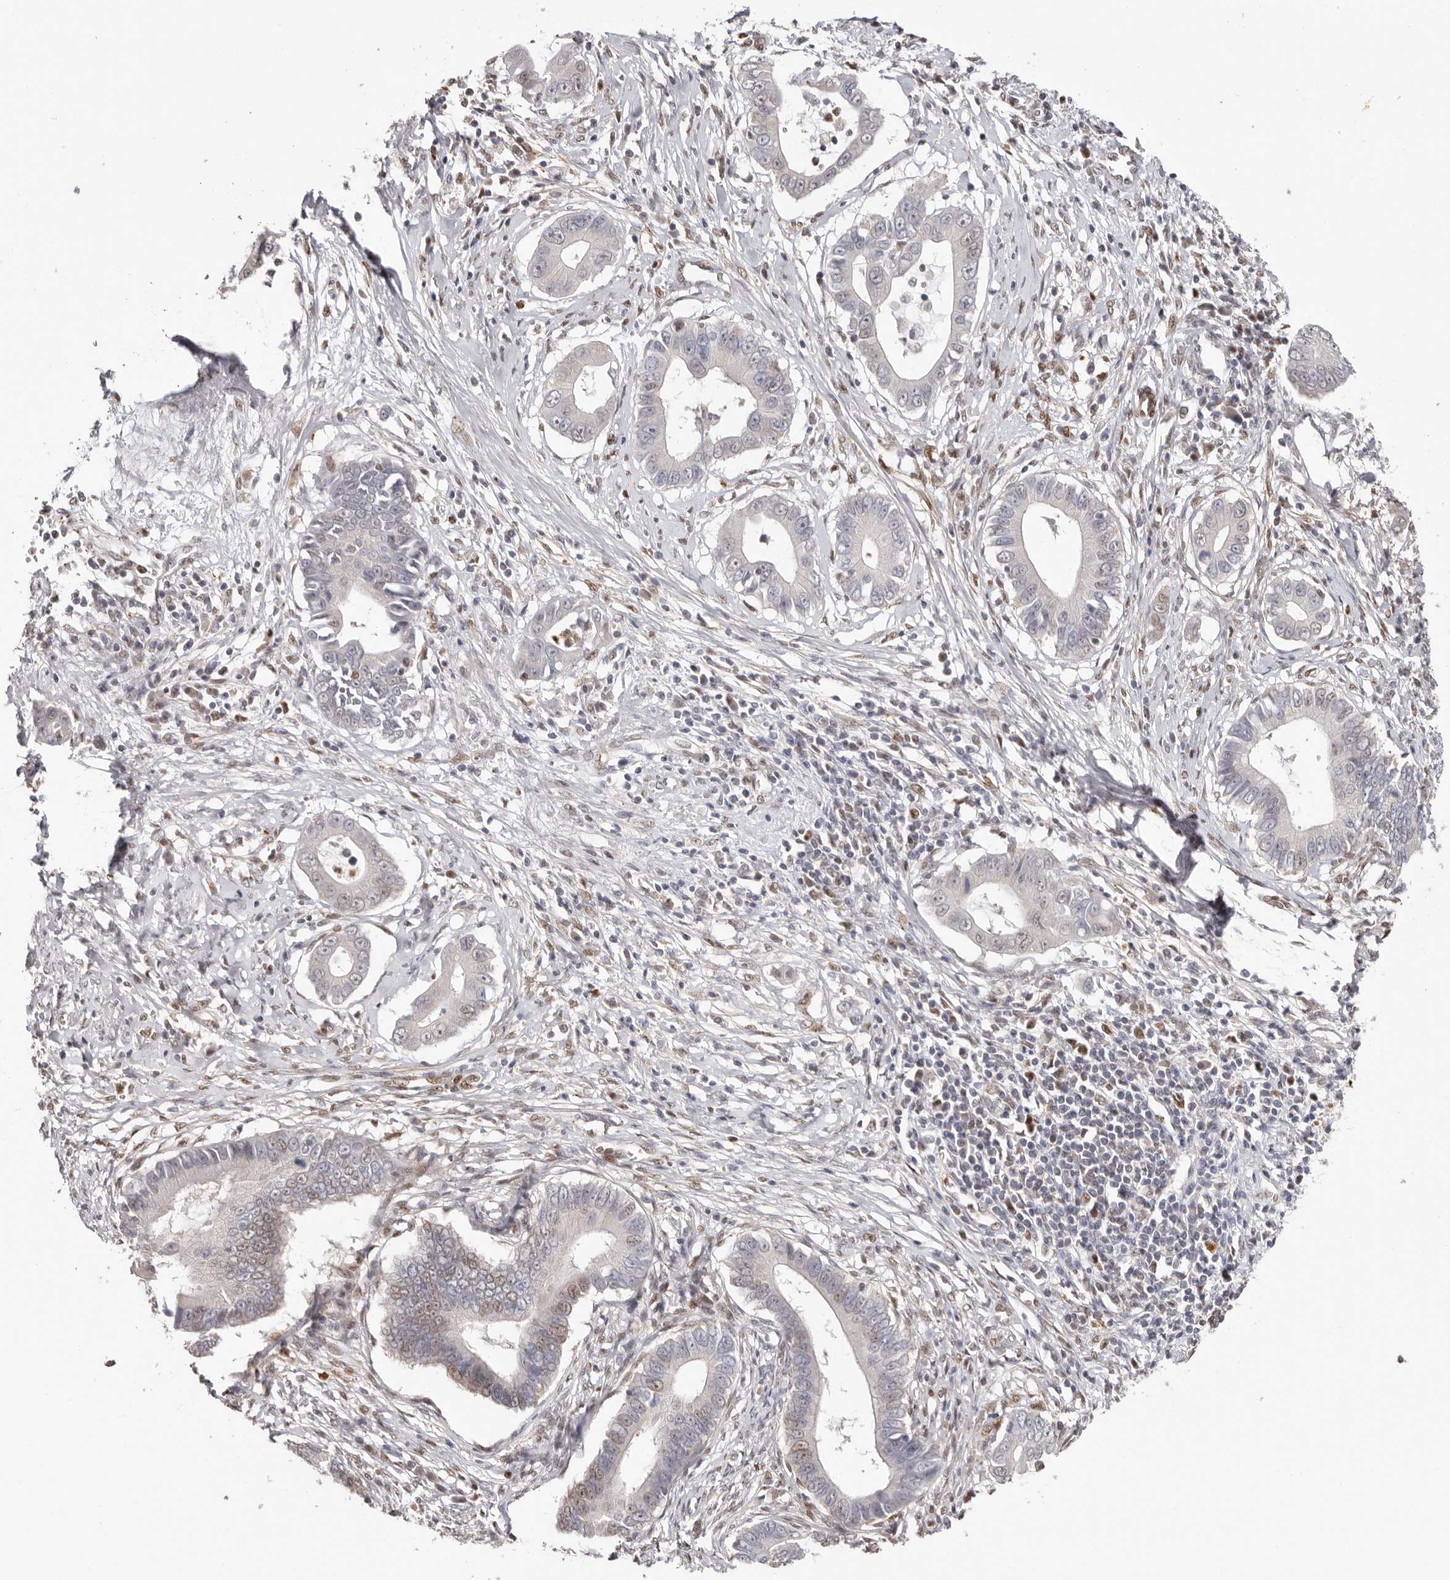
{"staining": {"intensity": "moderate", "quantity": "<25%", "location": "nuclear"}, "tissue": "cervical cancer", "cell_type": "Tumor cells", "image_type": "cancer", "snomed": [{"axis": "morphology", "description": "Adenocarcinoma, NOS"}, {"axis": "topography", "description": "Cervix"}], "caption": "A high-resolution image shows IHC staining of adenocarcinoma (cervical), which reveals moderate nuclear staining in approximately <25% of tumor cells.", "gene": "SMAD7", "patient": {"sex": "female", "age": 44}}